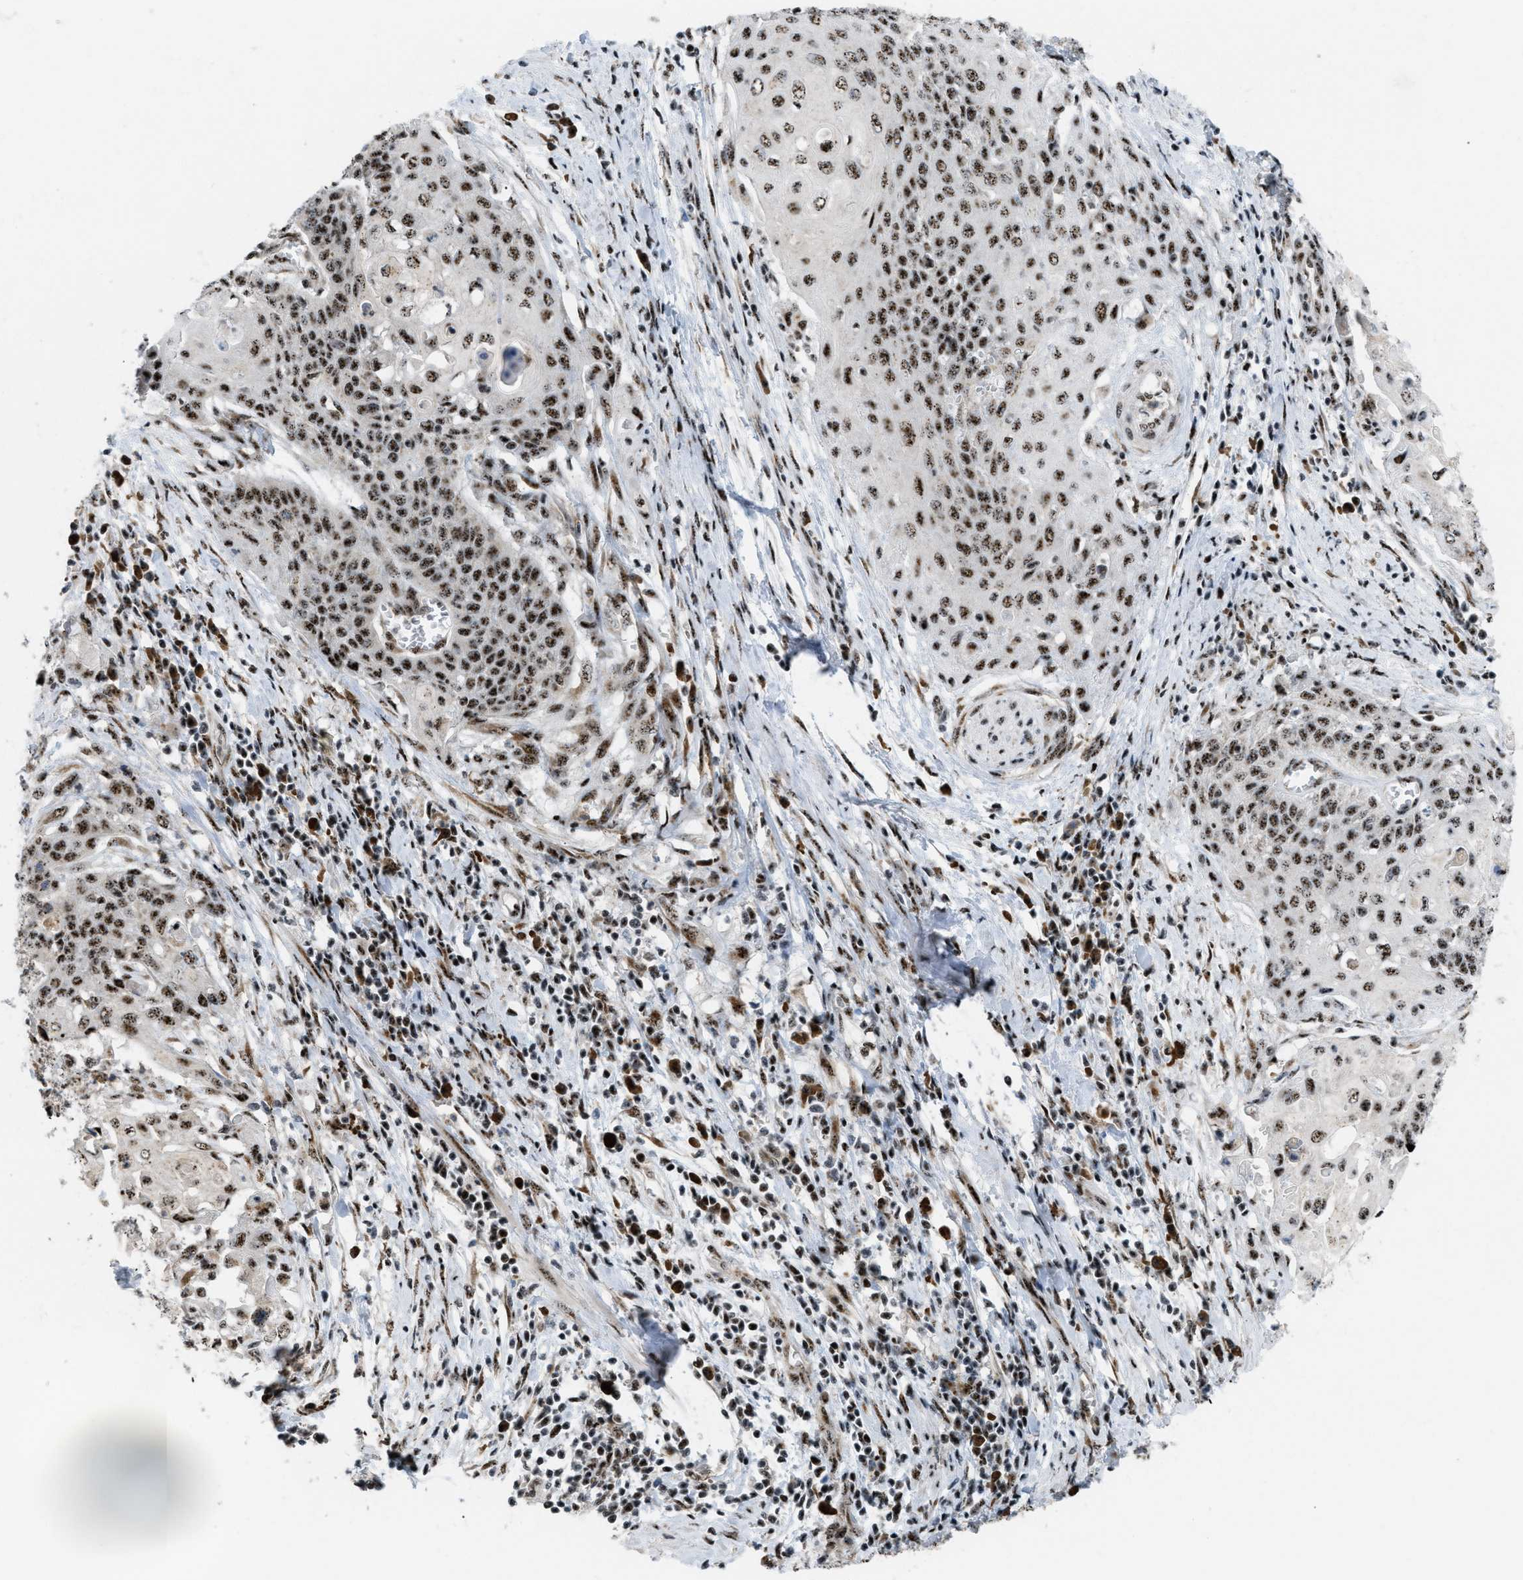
{"staining": {"intensity": "strong", "quantity": ">75%", "location": "nuclear"}, "tissue": "cervical cancer", "cell_type": "Tumor cells", "image_type": "cancer", "snomed": [{"axis": "morphology", "description": "Squamous cell carcinoma, NOS"}, {"axis": "topography", "description": "Cervix"}], "caption": "This histopathology image demonstrates cervical cancer stained with IHC to label a protein in brown. The nuclear of tumor cells show strong positivity for the protein. Nuclei are counter-stained blue.", "gene": "CDR2", "patient": {"sex": "female", "age": 39}}